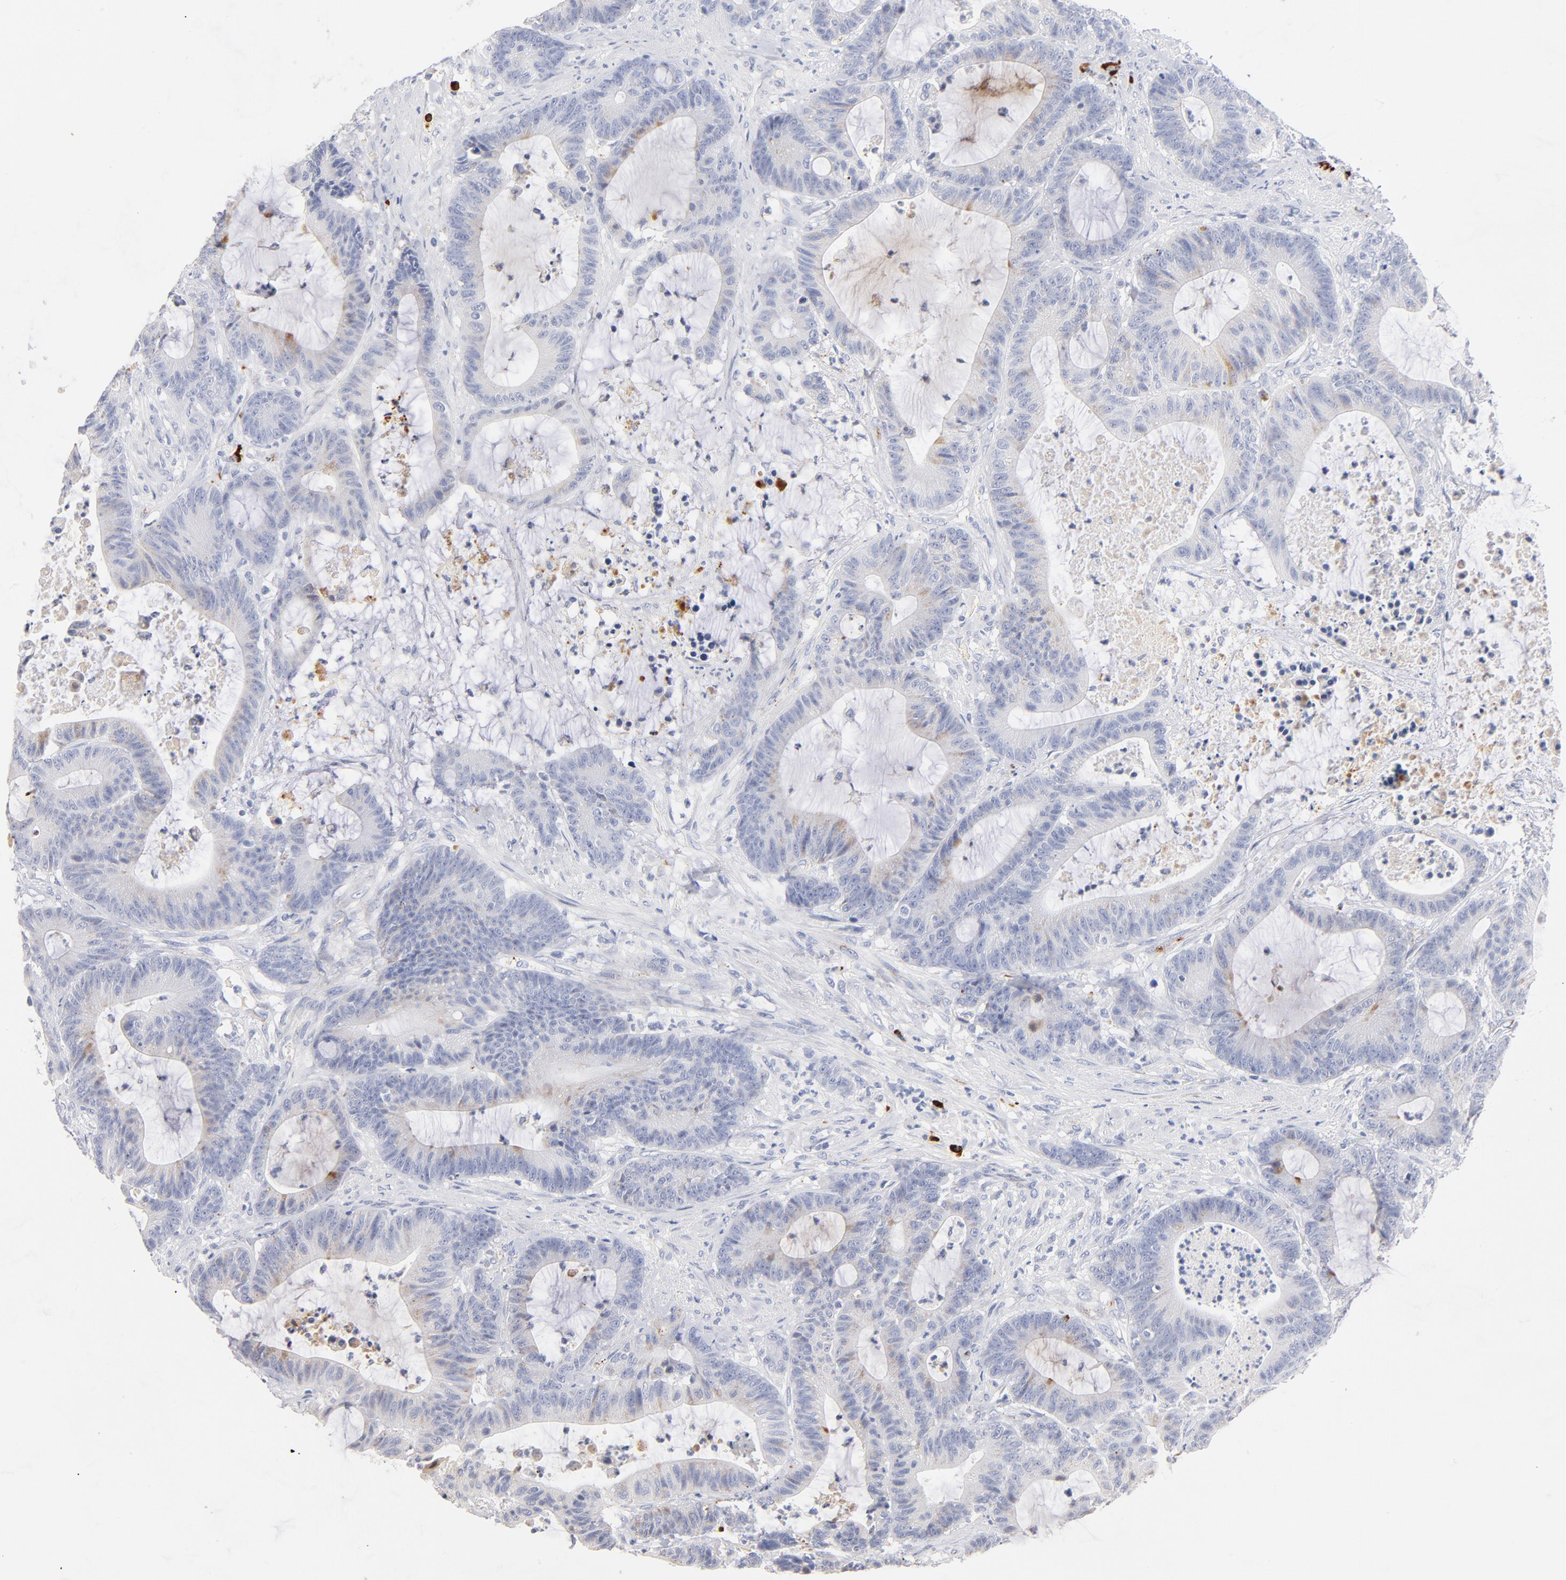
{"staining": {"intensity": "negative", "quantity": "none", "location": "none"}, "tissue": "colorectal cancer", "cell_type": "Tumor cells", "image_type": "cancer", "snomed": [{"axis": "morphology", "description": "Adenocarcinoma, NOS"}, {"axis": "topography", "description": "Colon"}], "caption": "This is an immunohistochemistry (IHC) image of human colorectal cancer. There is no staining in tumor cells.", "gene": "PLAT", "patient": {"sex": "female", "age": 84}}